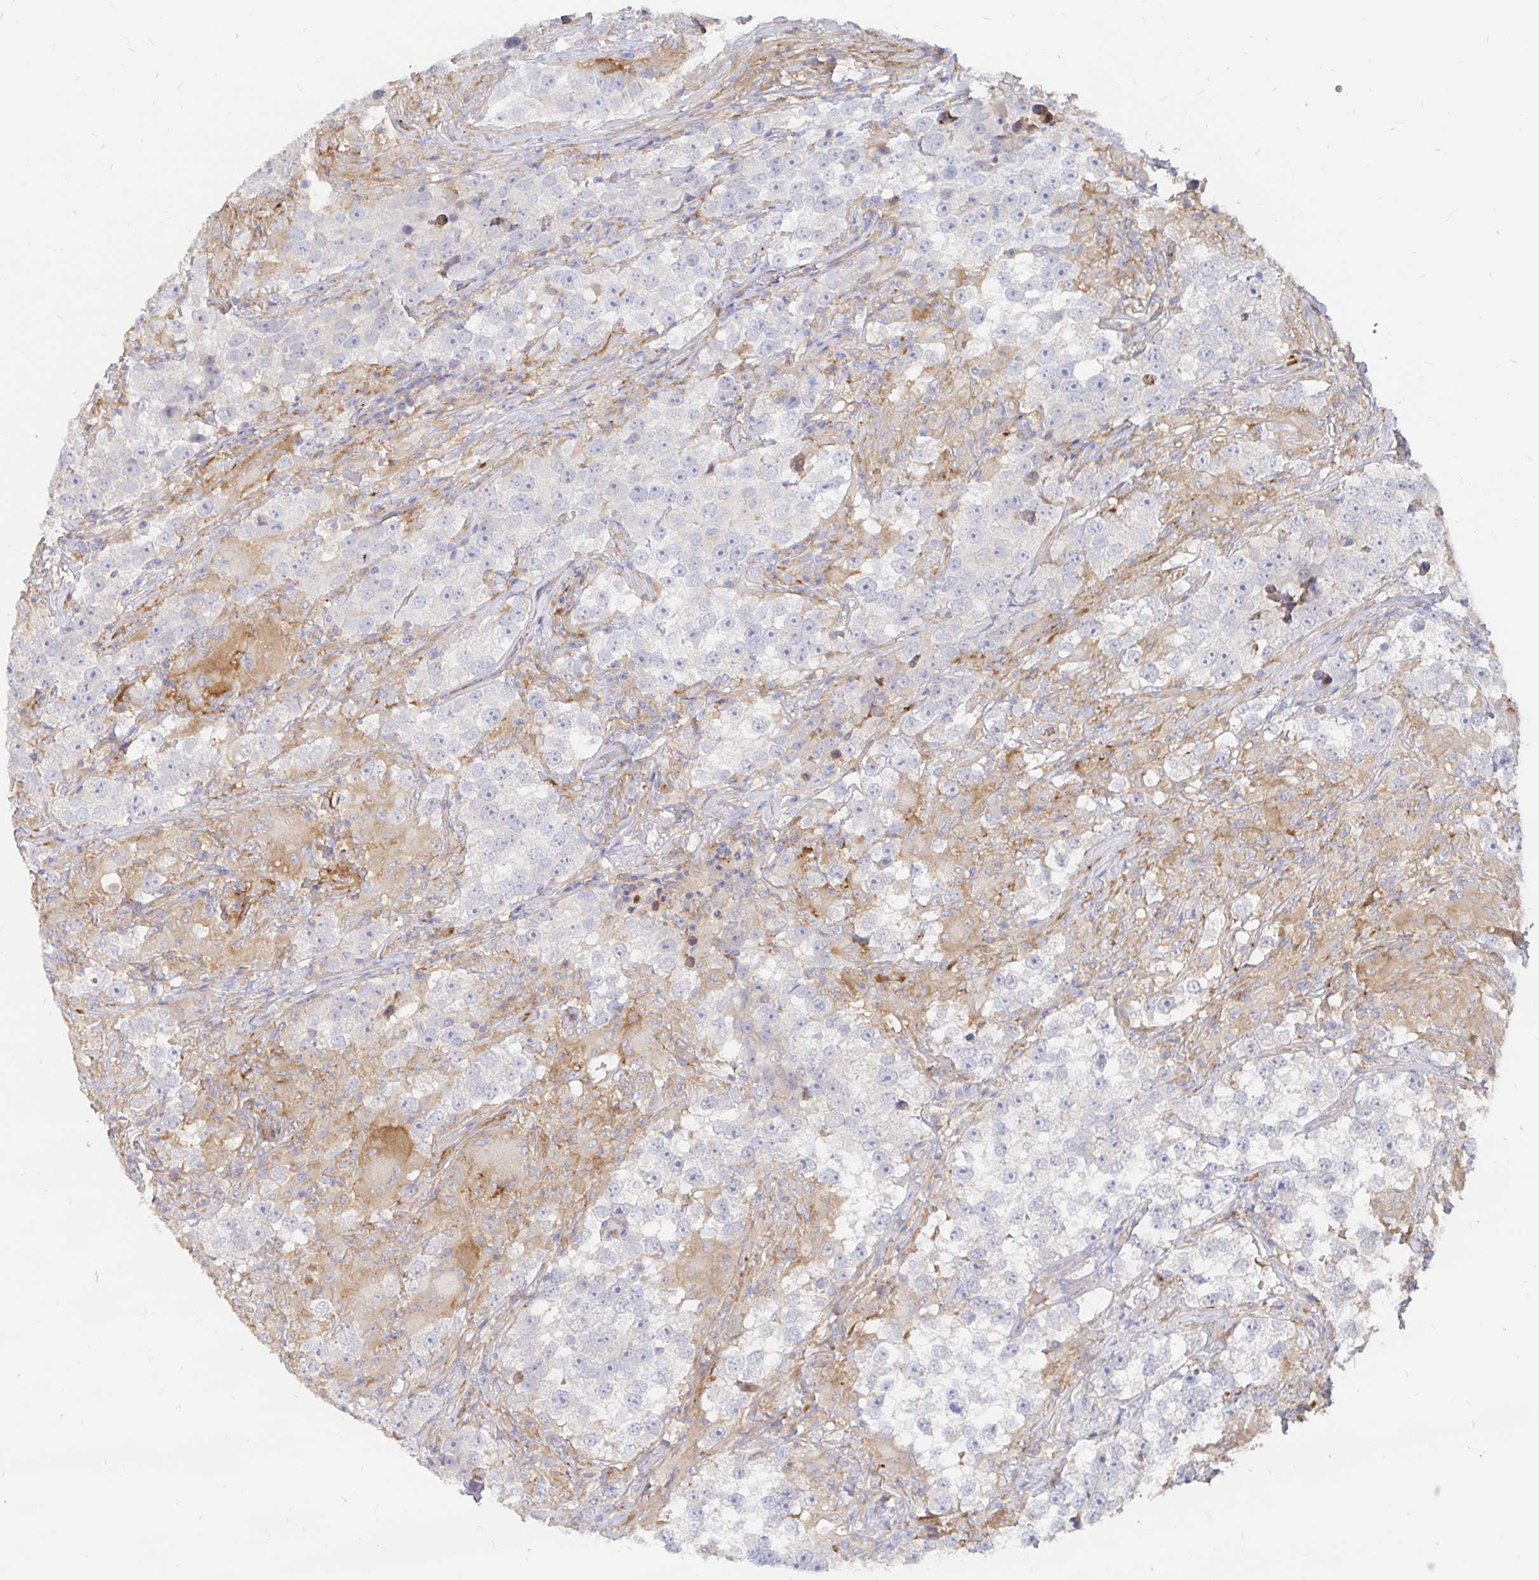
{"staining": {"intensity": "negative", "quantity": "none", "location": "none"}, "tissue": "testis cancer", "cell_type": "Tumor cells", "image_type": "cancer", "snomed": [{"axis": "morphology", "description": "Seminoma, NOS"}, {"axis": "topography", "description": "Testis"}], "caption": "Tumor cells are negative for protein expression in human testis cancer (seminoma). (Stains: DAB (3,3'-diaminobenzidine) immunohistochemistry with hematoxylin counter stain, Microscopy: brightfield microscopy at high magnification).", "gene": "KCTD19", "patient": {"sex": "male", "age": 46}}